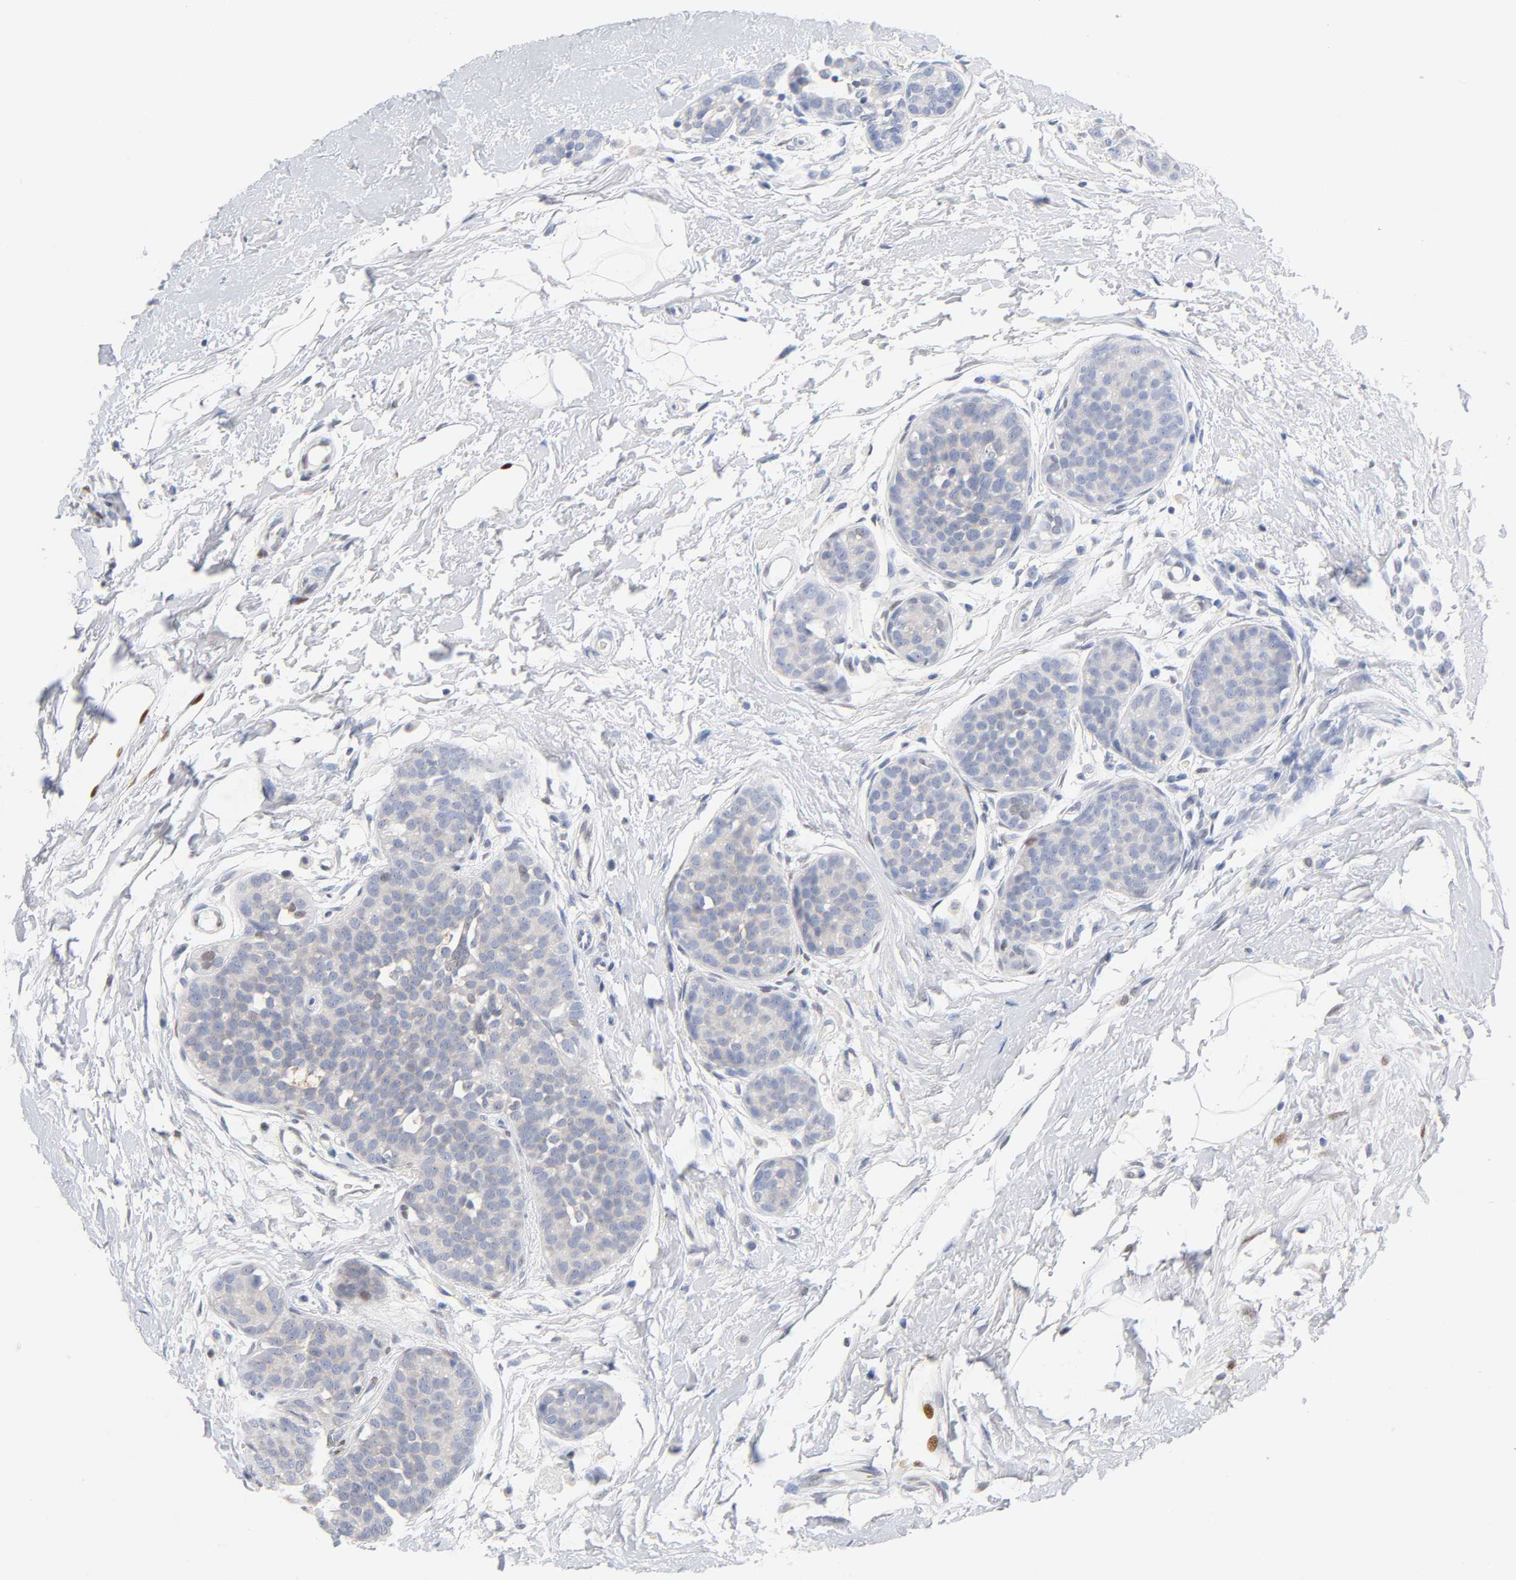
{"staining": {"intensity": "weak", "quantity": "<25%", "location": "cytoplasmic/membranous,nuclear"}, "tissue": "breast cancer", "cell_type": "Tumor cells", "image_type": "cancer", "snomed": [{"axis": "morphology", "description": "Lobular carcinoma, in situ"}, {"axis": "morphology", "description": "Lobular carcinoma"}, {"axis": "topography", "description": "Breast"}], "caption": "Immunohistochemistry (IHC) photomicrograph of breast cancer stained for a protein (brown), which demonstrates no staining in tumor cells.", "gene": "NFATC1", "patient": {"sex": "female", "age": 41}}